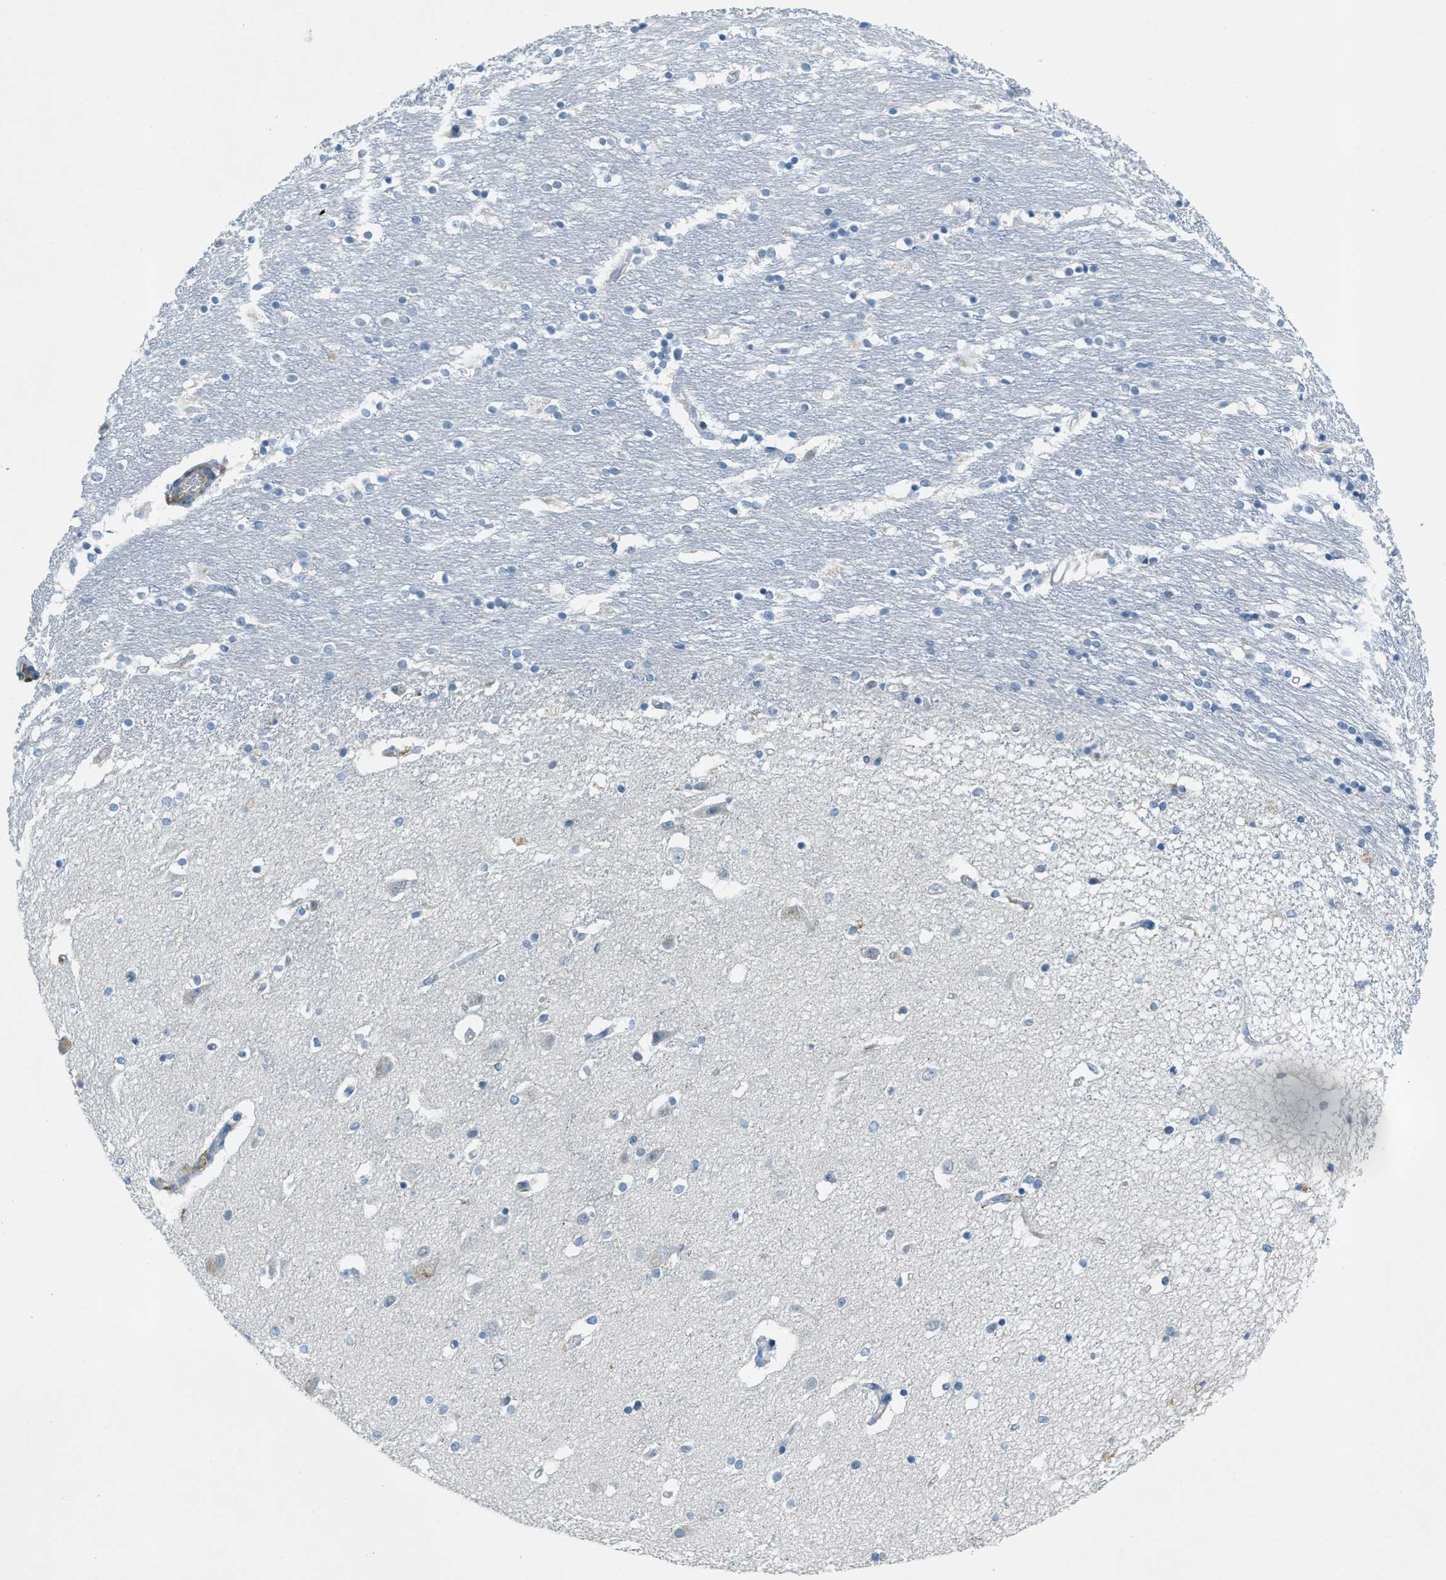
{"staining": {"intensity": "negative", "quantity": "none", "location": "none"}, "tissue": "caudate", "cell_type": "Glial cells", "image_type": "normal", "snomed": [{"axis": "morphology", "description": "Normal tissue, NOS"}, {"axis": "topography", "description": "Lateral ventricle wall"}], "caption": "Glial cells show no significant protein positivity in normal caudate. The staining is performed using DAB brown chromogen with nuclei counter-stained in using hematoxylin.", "gene": "KLHL8", "patient": {"sex": "female", "age": 54}}